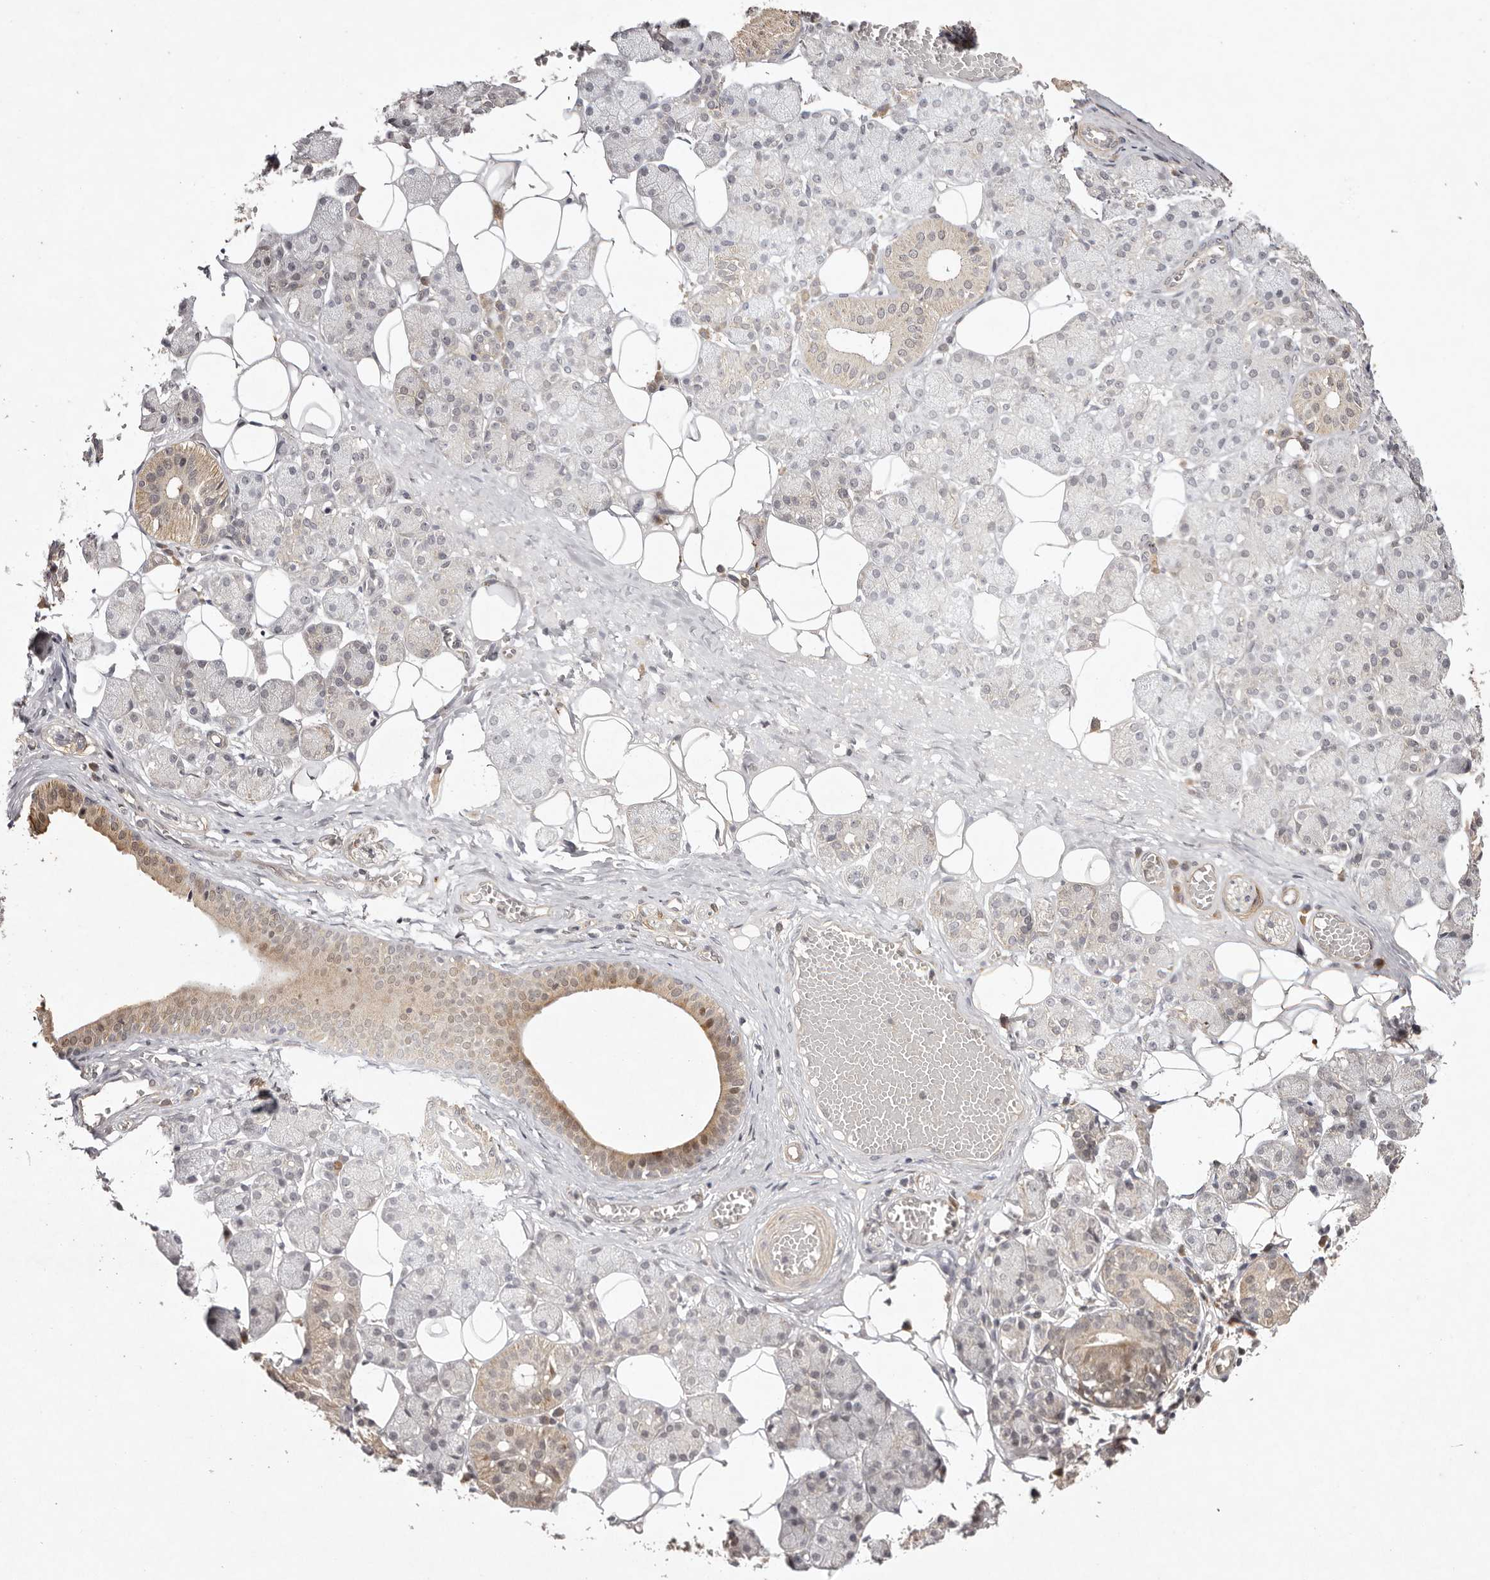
{"staining": {"intensity": "moderate", "quantity": "<25%", "location": "cytoplasmic/membranous,nuclear"}, "tissue": "salivary gland", "cell_type": "Glandular cells", "image_type": "normal", "snomed": [{"axis": "morphology", "description": "Normal tissue, NOS"}, {"axis": "topography", "description": "Salivary gland"}], "caption": "This image reveals IHC staining of unremarkable salivary gland, with low moderate cytoplasmic/membranous,nuclear expression in about <25% of glandular cells.", "gene": "BUD31", "patient": {"sex": "female", "age": 33}}